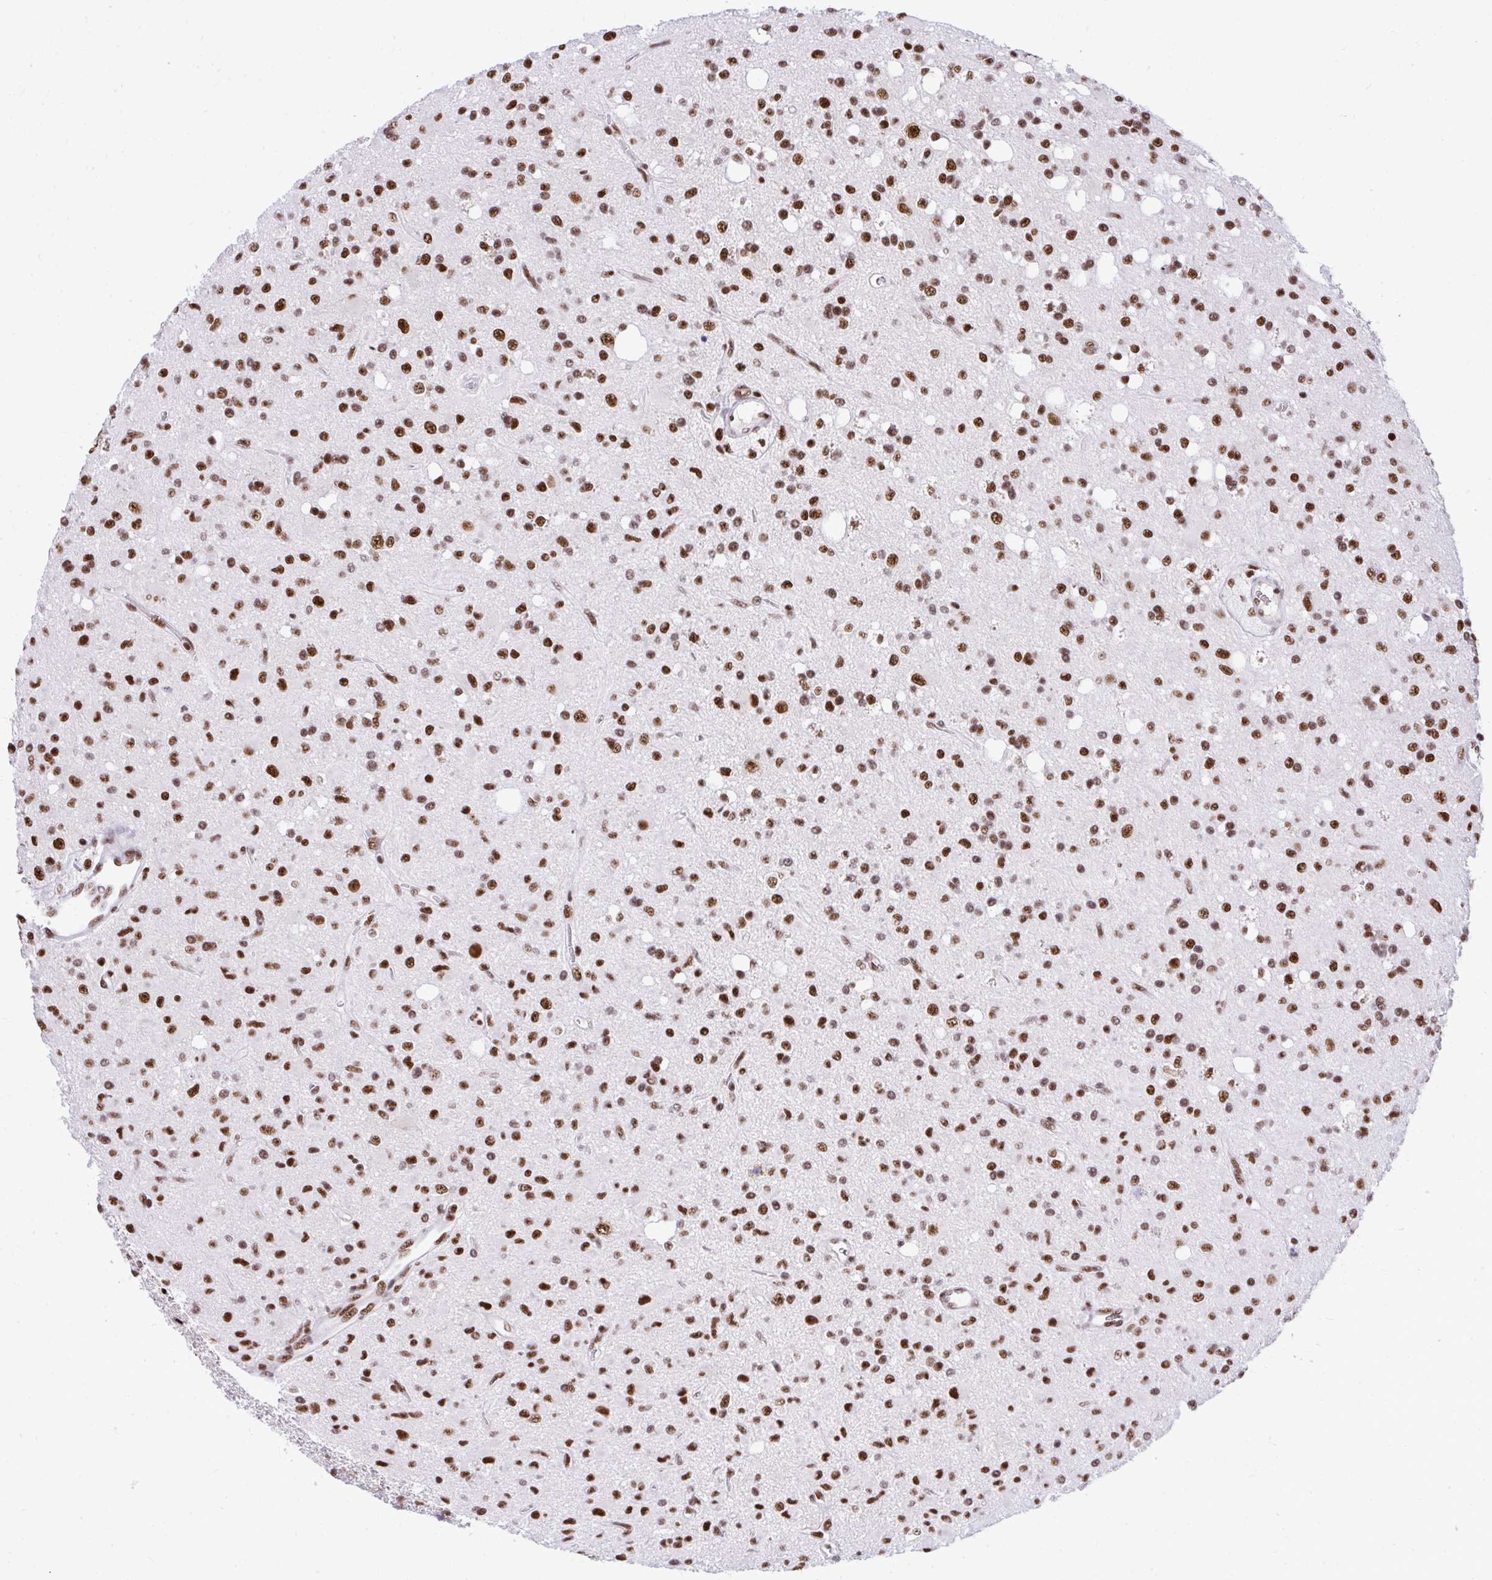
{"staining": {"intensity": "strong", "quantity": ">75%", "location": "nuclear"}, "tissue": "glioma", "cell_type": "Tumor cells", "image_type": "cancer", "snomed": [{"axis": "morphology", "description": "Glioma, malignant, Low grade"}, {"axis": "topography", "description": "Brain"}], "caption": "Glioma stained with immunohistochemistry (IHC) exhibits strong nuclear expression in about >75% of tumor cells.", "gene": "PRPF19", "patient": {"sex": "female", "age": 33}}